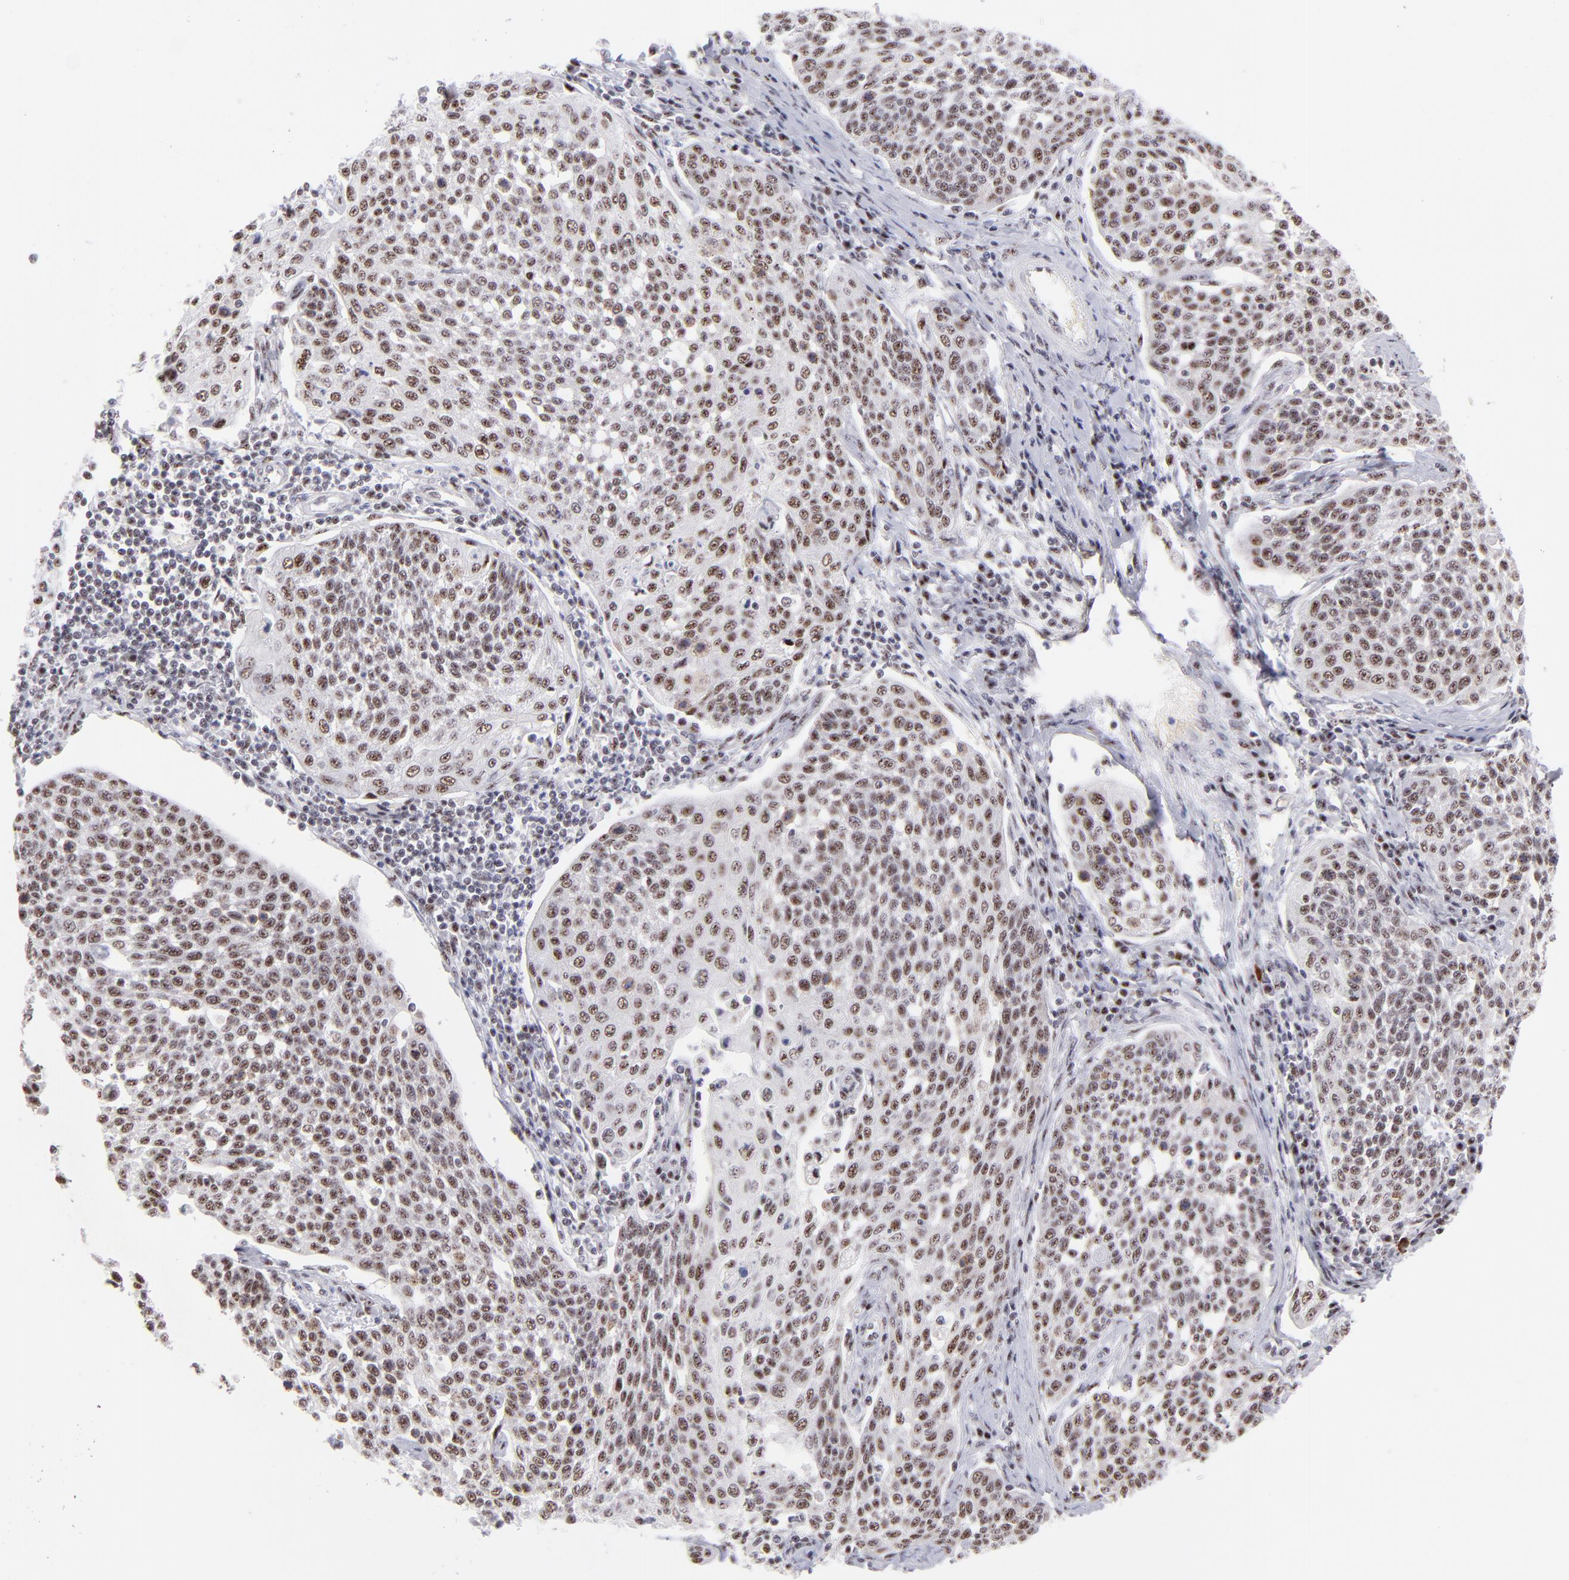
{"staining": {"intensity": "moderate", "quantity": ">75%", "location": "nuclear"}, "tissue": "cervical cancer", "cell_type": "Tumor cells", "image_type": "cancer", "snomed": [{"axis": "morphology", "description": "Squamous cell carcinoma, NOS"}, {"axis": "topography", "description": "Cervix"}], "caption": "Squamous cell carcinoma (cervical) was stained to show a protein in brown. There is medium levels of moderate nuclear positivity in about >75% of tumor cells. (brown staining indicates protein expression, while blue staining denotes nuclei).", "gene": "CDC25C", "patient": {"sex": "female", "age": 34}}